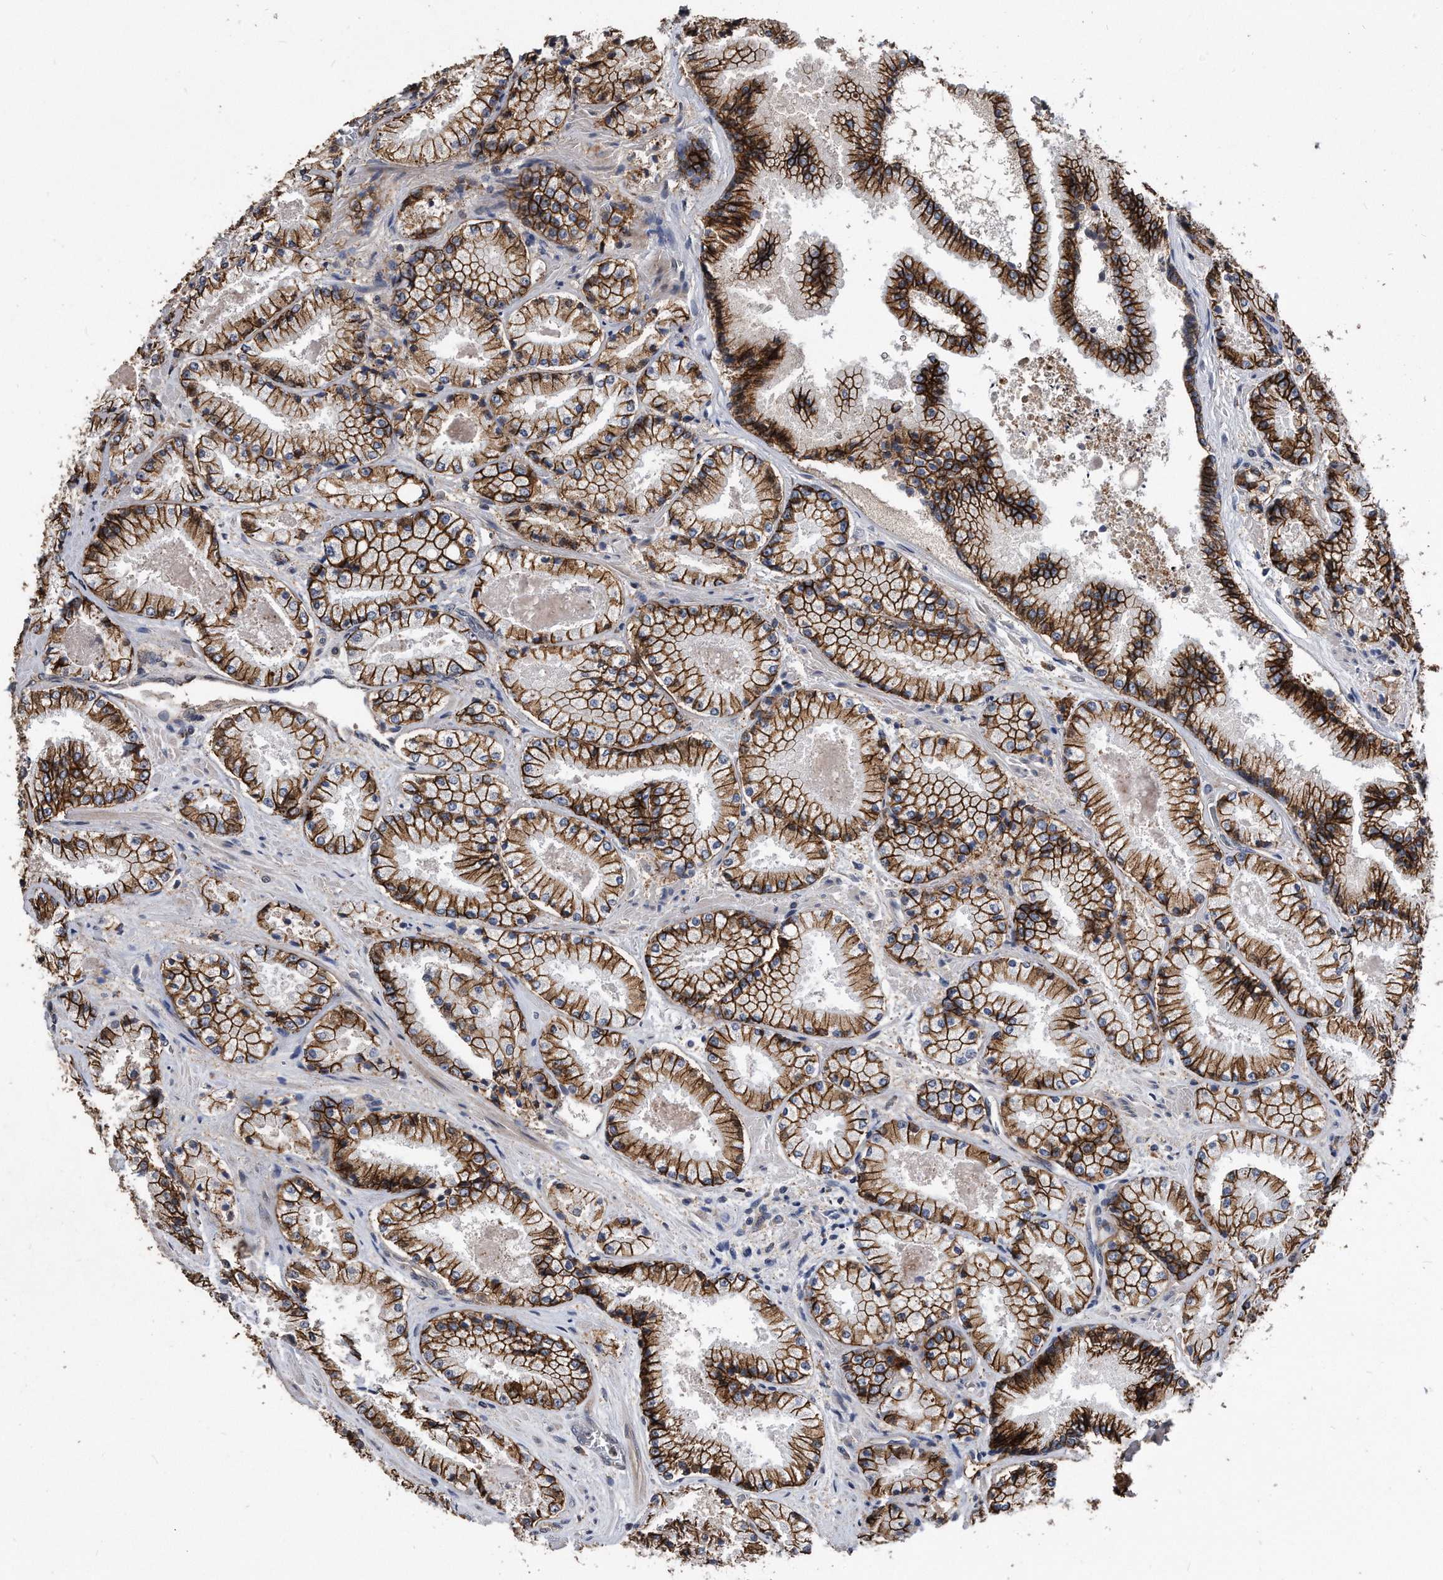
{"staining": {"intensity": "strong", "quantity": ">75%", "location": "cytoplasmic/membranous"}, "tissue": "prostate cancer", "cell_type": "Tumor cells", "image_type": "cancer", "snomed": [{"axis": "morphology", "description": "Adenocarcinoma, High grade"}, {"axis": "topography", "description": "Prostate"}], "caption": "This is an image of immunohistochemistry (IHC) staining of prostate adenocarcinoma (high-grade), which shows strong expression in the cytoplasmic/membranous of tumor cells.", "gene": "IL20RA", "patient": {"sex": "male", "age": 73}}